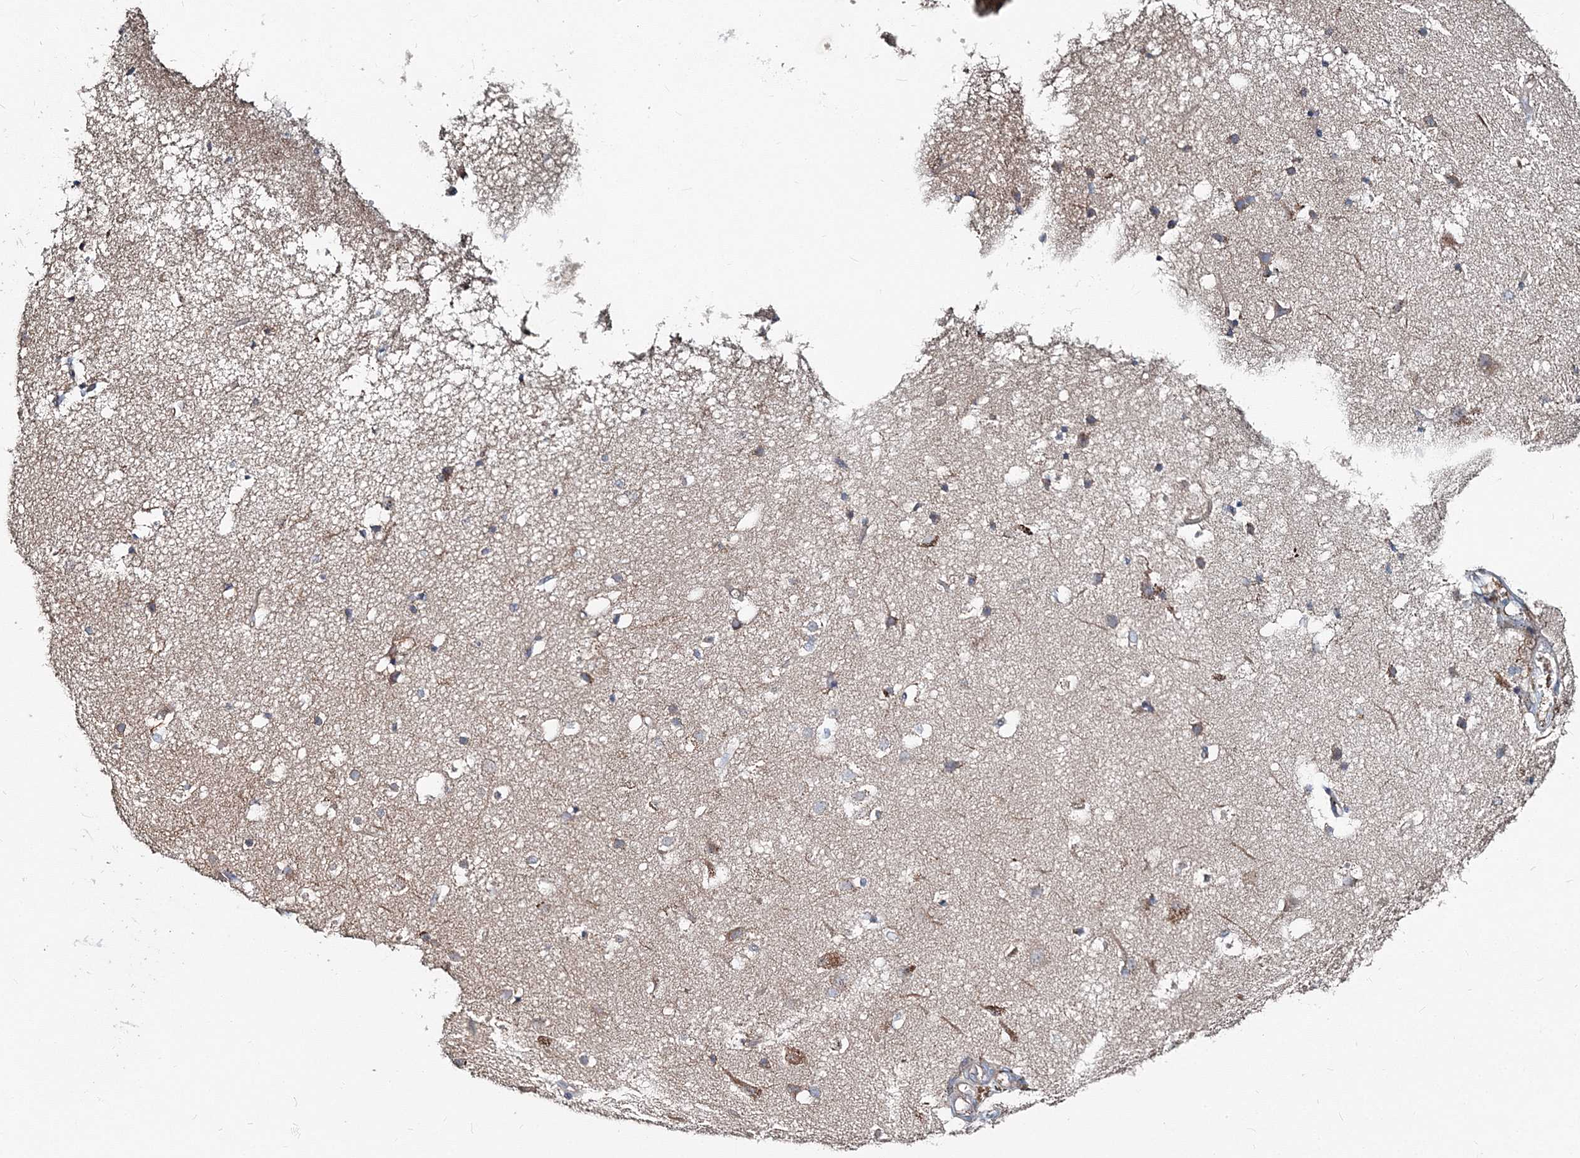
{"staining": {"intensity": "negative", "quantity": "none", "location": "none"}, "tissue": "cerebral cortex", "cell_type": "Endothelial cells", "image_type": "normal", "snomed": [{"axis": "morphology", "description": "Normal tissue, NOS"}, {"axis": "topography", "description": "Cerebral cortex"}], "caption": "Immunohistochemical staining of normal human cerebral cortex demonstrates no significant staining in endothelial cells.", "gene": "MPHOSPH9", "patient": {"sex": "male", "age": 54}}